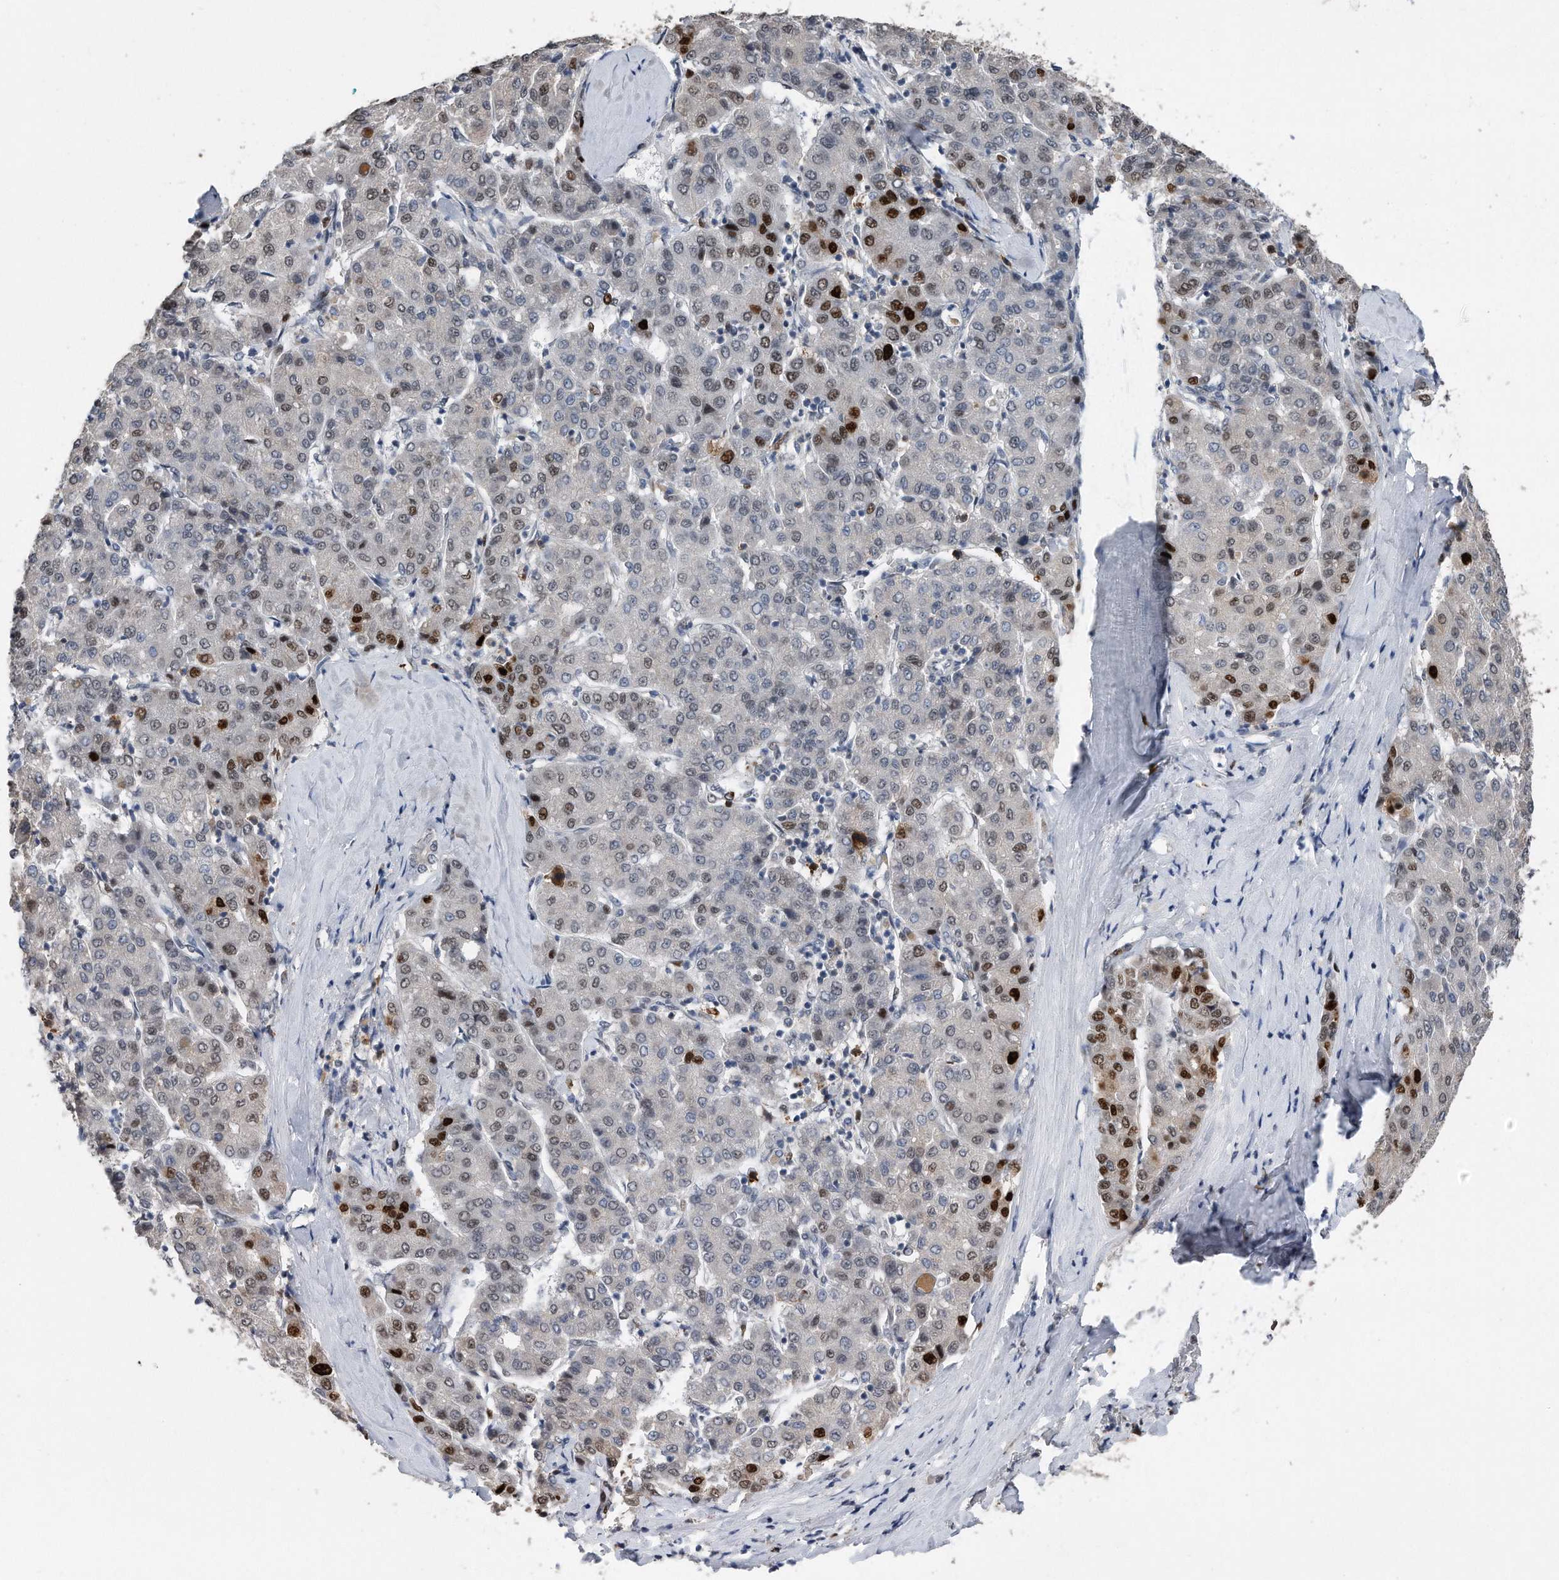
{"staining": {"intensity": "strong", "quantity": "<25%", "location": "nuclear"}, "tissue": "liver cancer", "cell_type": "Tumor cells", "image_type": "cancer", "snomed": [{"axis": "morphology", "description": "Carcinoma, Hepatocellular, NOS"}, {"axis": "topography", "description": "Liver"}], "caption": "About <25% of tumor cells in liver cancer (hepatocellular carcinoma) display strong nuclear protein expression as visualized by brown immunohistochemical staining.", "gene": "PCNA", "patient": {"sex": "male", "age": 65}}